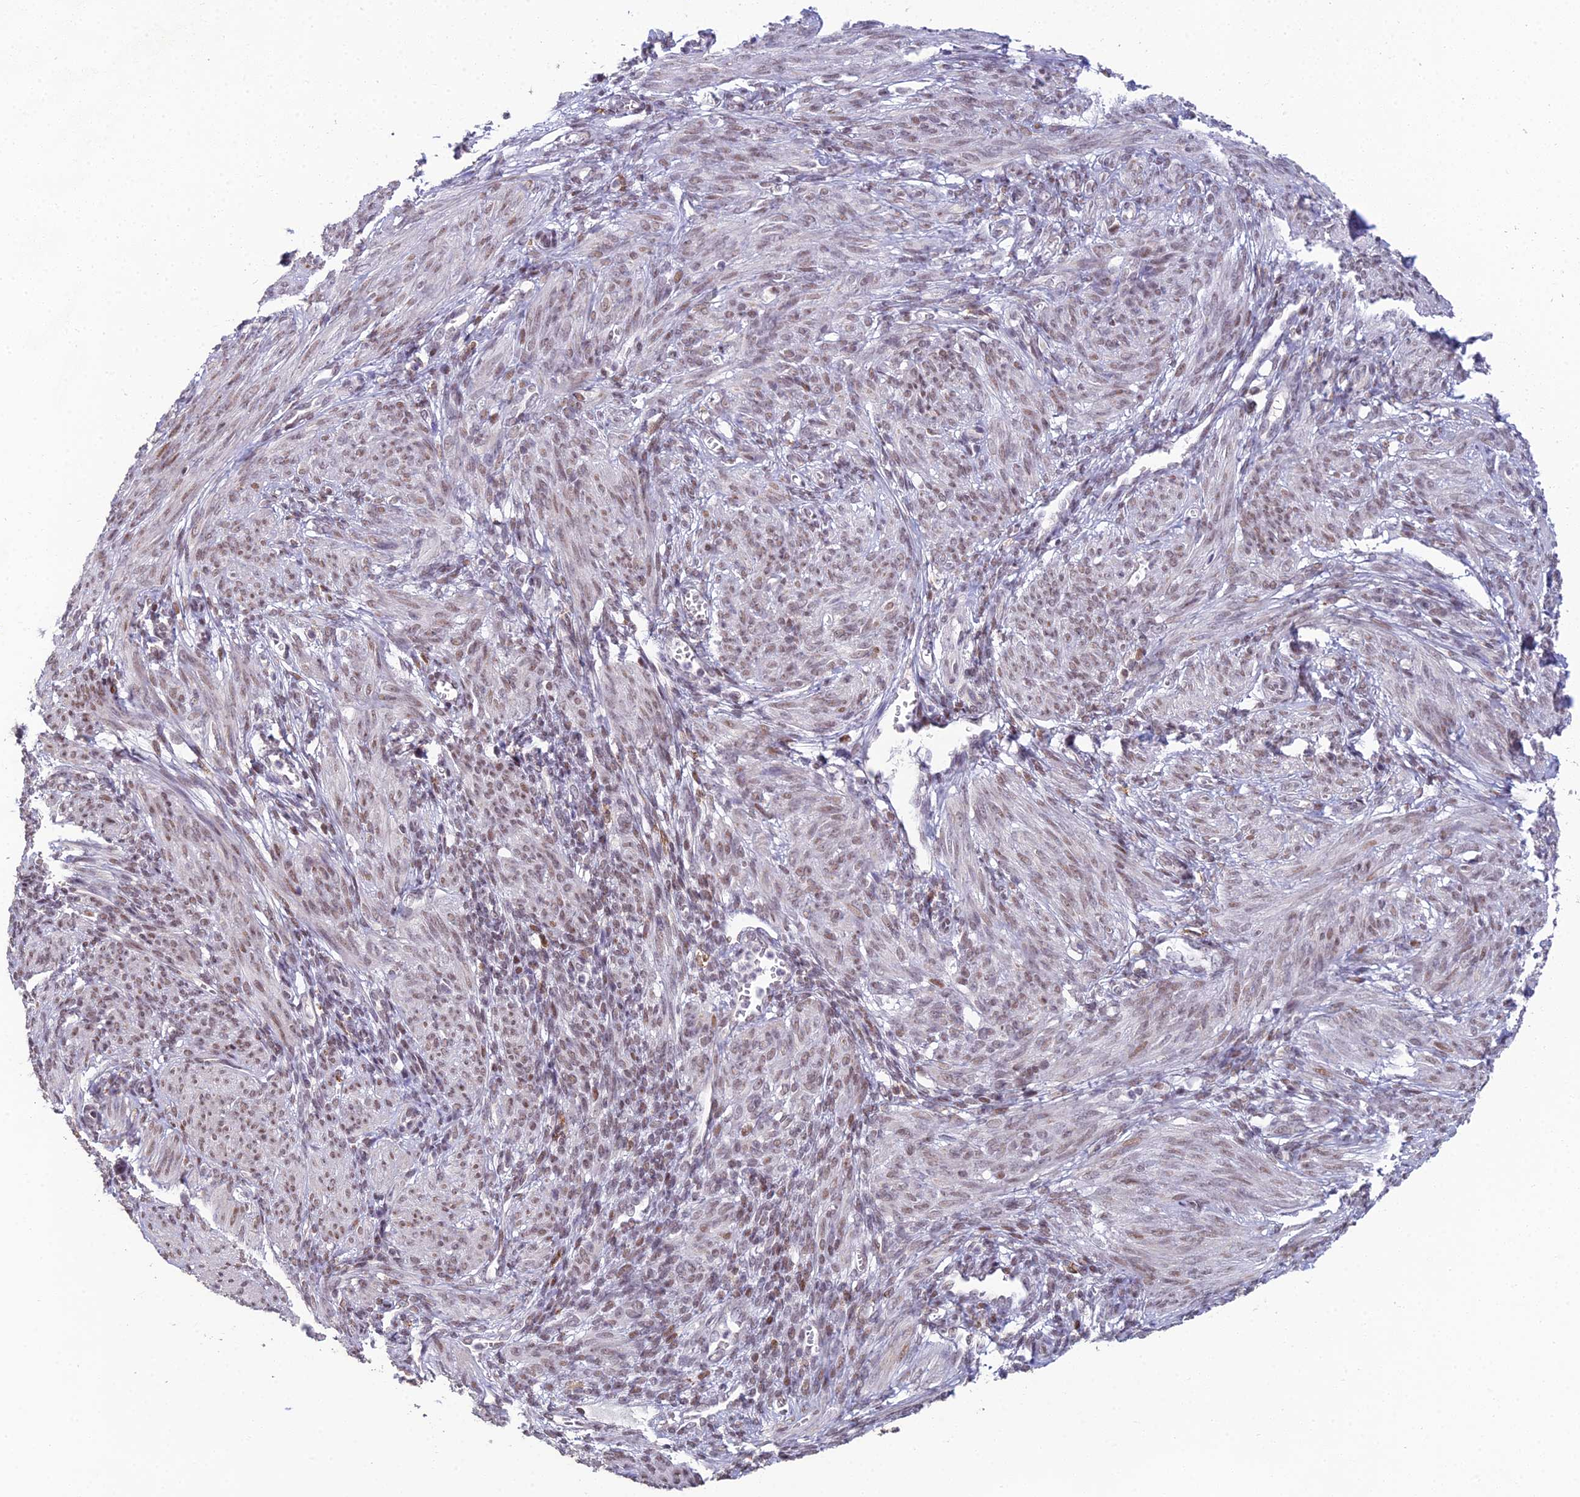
{"staining": {"intensity": "moderate", "quantity": "25%-75%", "location": "cytoplasmic/membranous,nuclear"}, "tissue": "smooth muscle", "cell_type": "Smooth muscle cells", "image_type": "normal", "snomed": [{"axis": "morphology", "description": "Normal tissue, NOS"}, {"axis": "topography", "description": "Smooth muscle"}], "caption": "IHC histopathology image of benign human smooth muscle stained for a protein (brown), which displays medium levels of moderate cytoplasmic/membranous,nuclear positivity in about 25%-75% of smooth muscle cells.", "gene": "ABHD17A", "patient": {"sex": "female", "age": 39}}